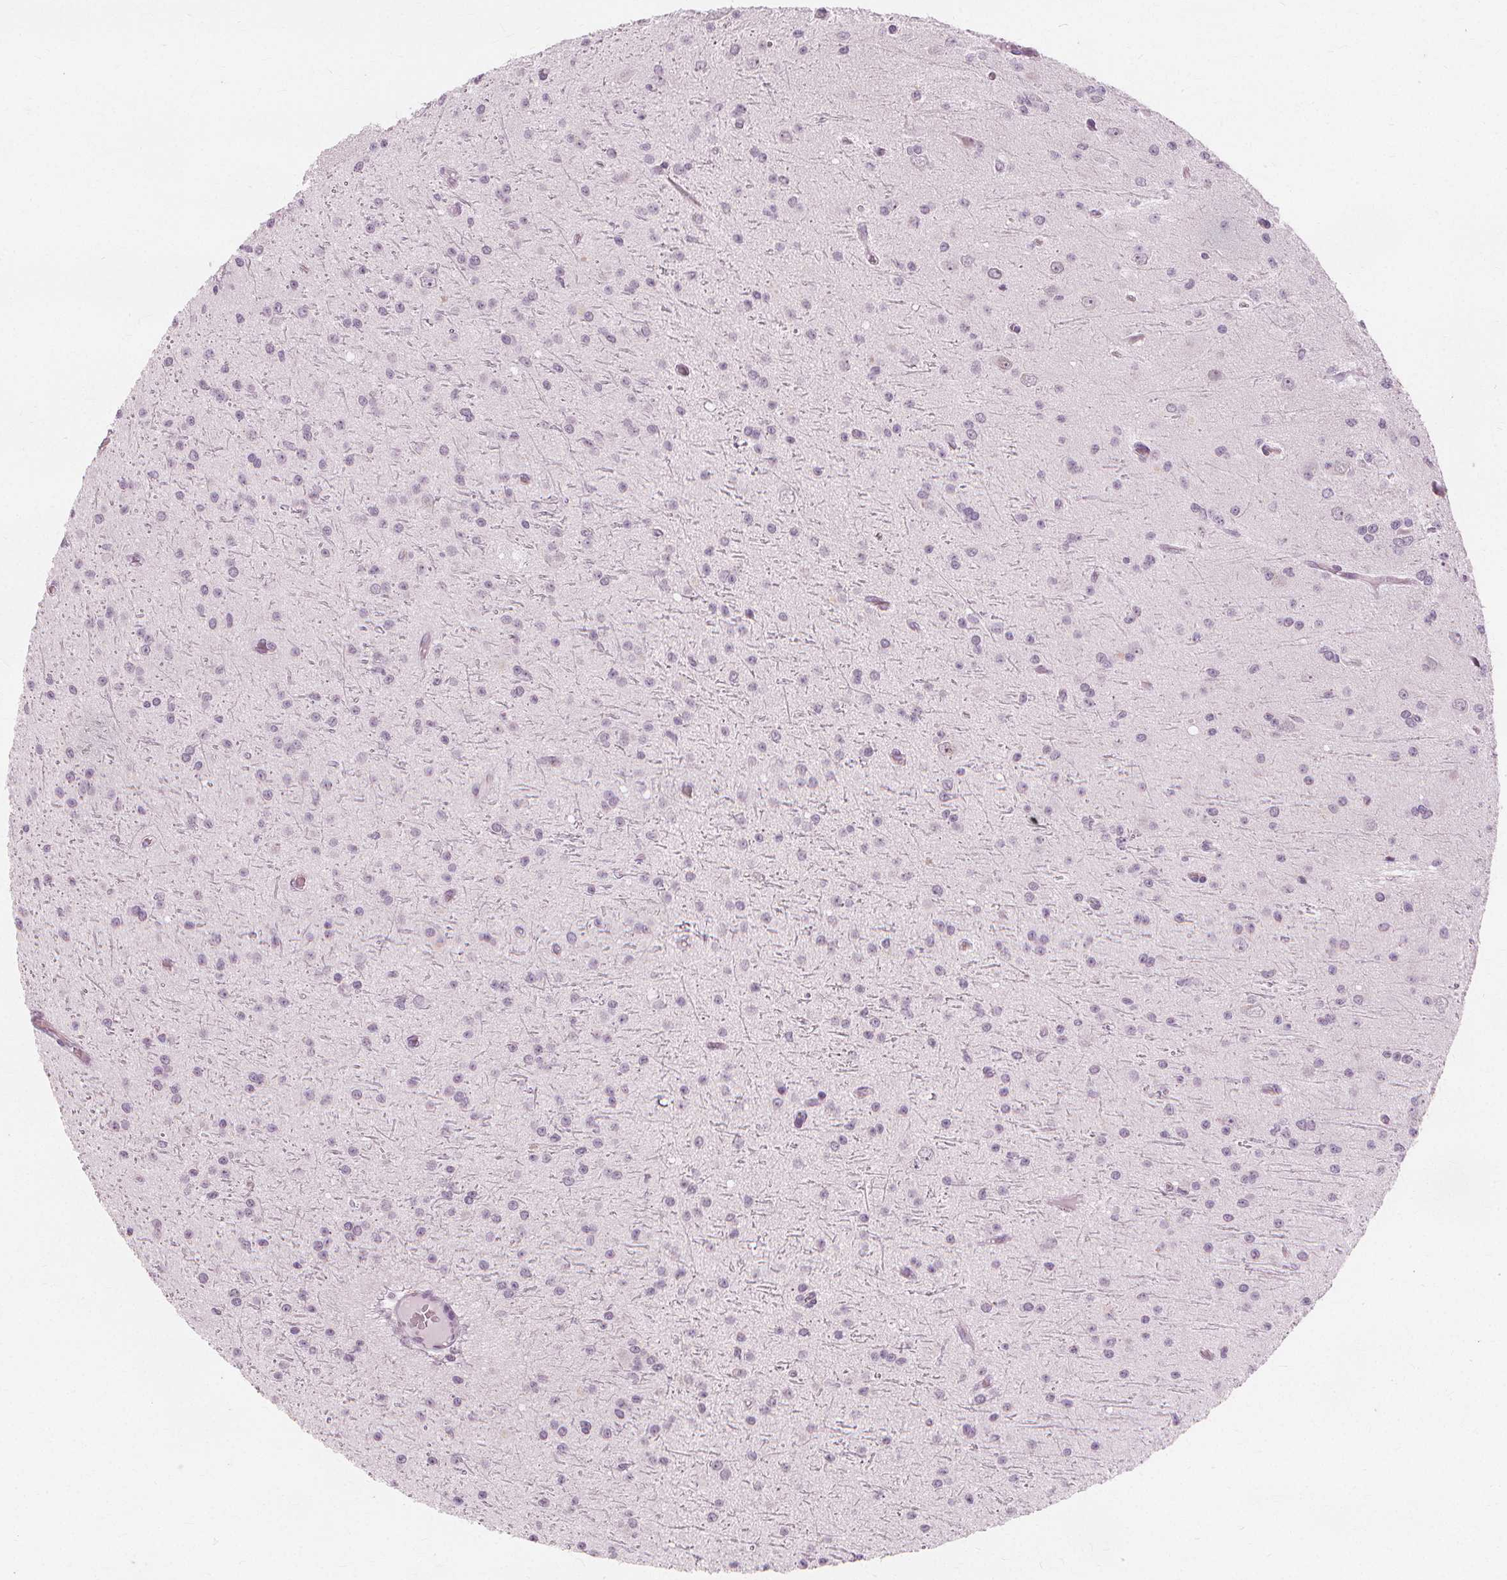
{"staining": {"intensity": "negative", "quantity": "none", "location": "none"}, "tissue": "glioma", "cell_type": "Tumor cells", "image_type": "cancer", "snomed": [{"axis": "morphology", "description": "Glioma, malignant, Low grade"}, {"axis": "topography", "description": "Brain"}], "caption": "This is an IHC photomicrograph of human glioma. There is no expression in tumor cells.", "gene": "NXPE1", "patient": {"sex": "male", "age": 27}}